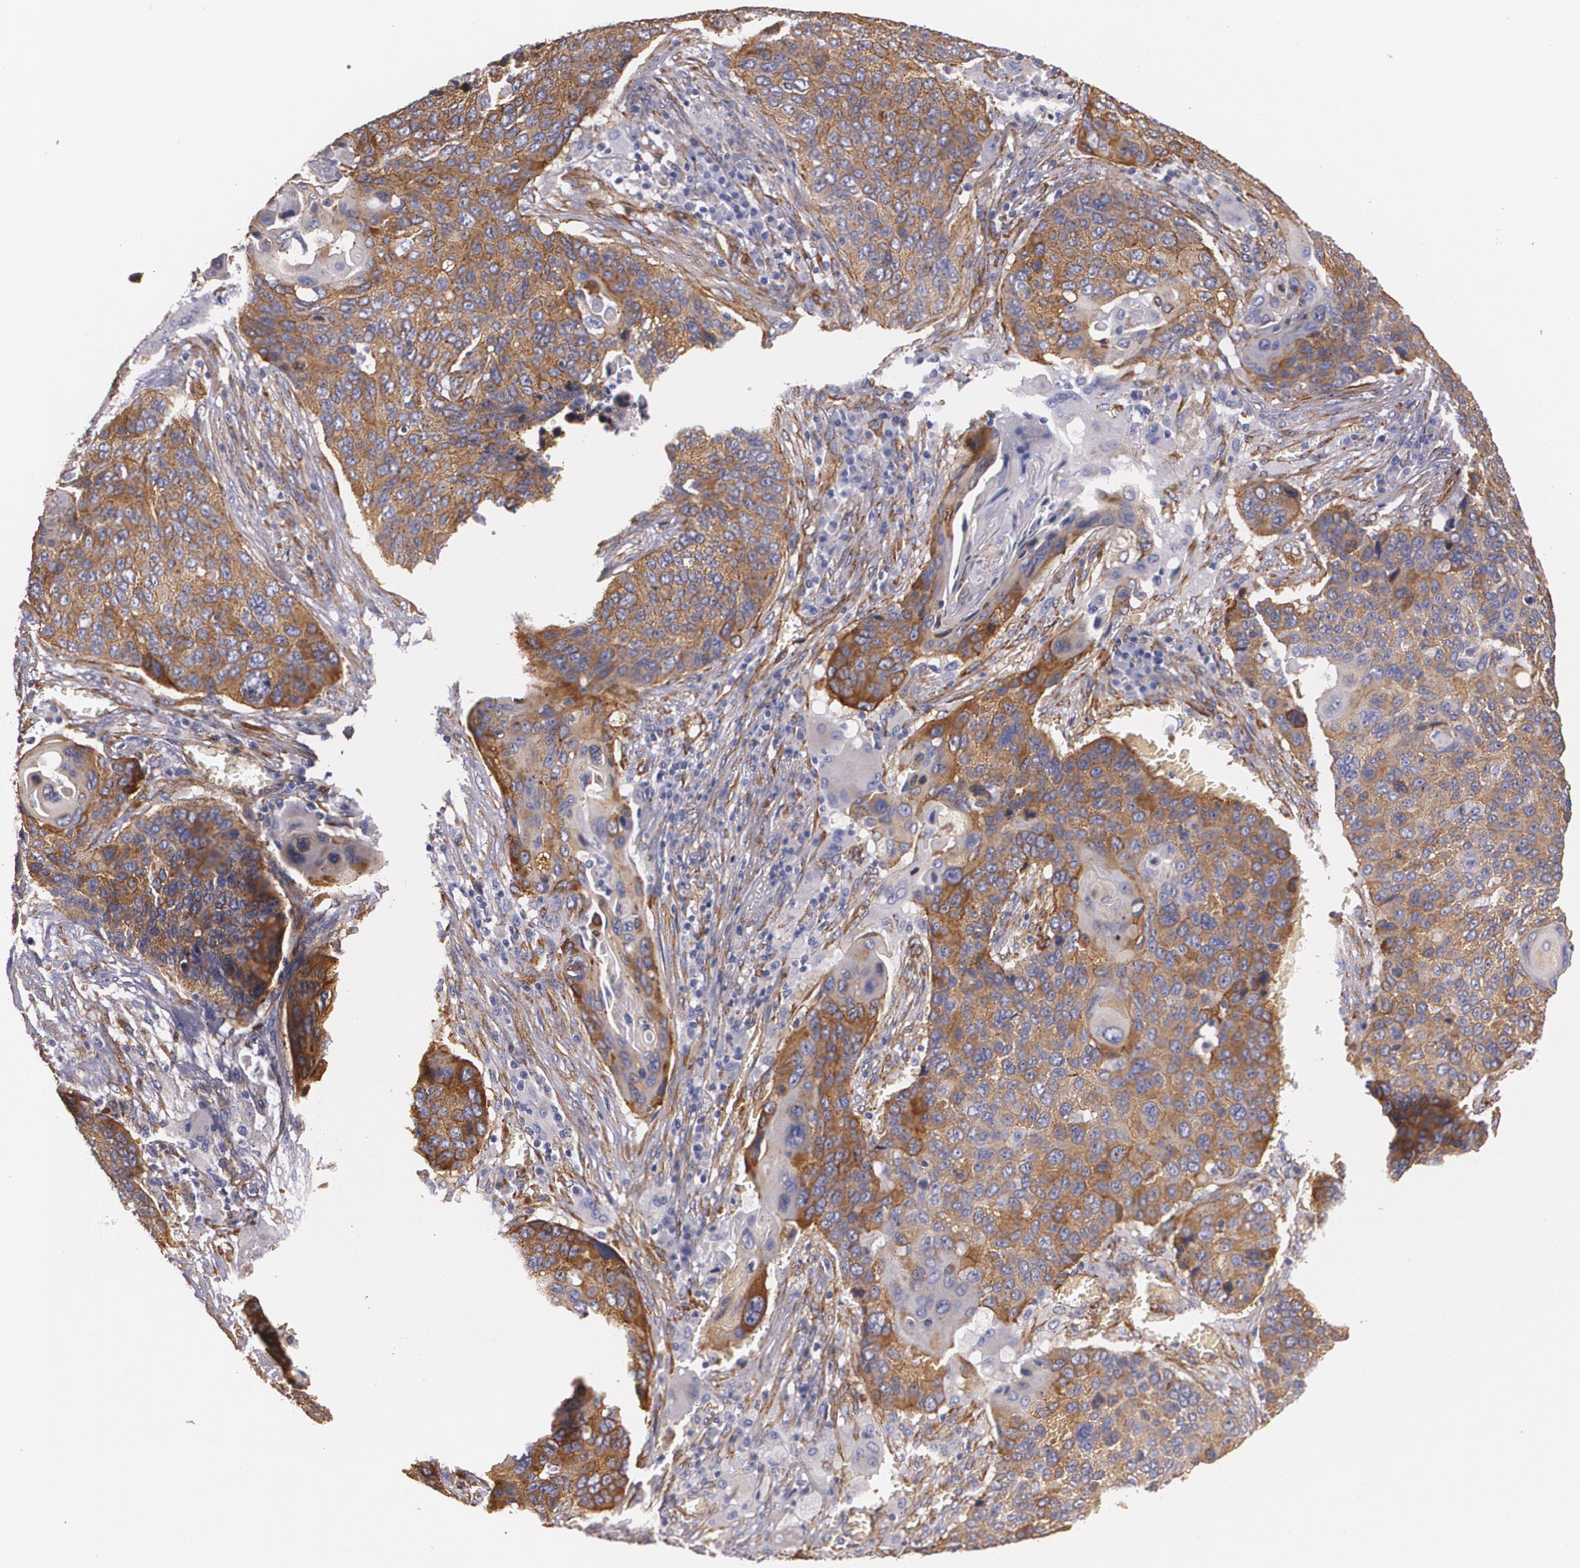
{"staining": {"intensity": "strong", "quantity": ">75%", "location": "cytoplasmic/membranous"}, "tissue": "lung cancer", "cell_type": "Tumor cells", "image_type": "cancer", "snomed": [{"axis": "morphology", "description": "Squamous cell carcinoma, NOS"}, {"axis": "topography", "description": "Lung"}], "caption": "IHC staining of squamous cell carcinoma (lung), which exhibits high levels of strong cytoplasmic/membranous staining in approximately >75% of tumor cells indicating strong cytoplasmic/membranous protein staining. The staining was performed using DAB (brown) for protein detection and nuclei were counterstained in hematoxylin (blue).", "gene": "TJP1", "patient": {"sex": "male", "age": 68}}